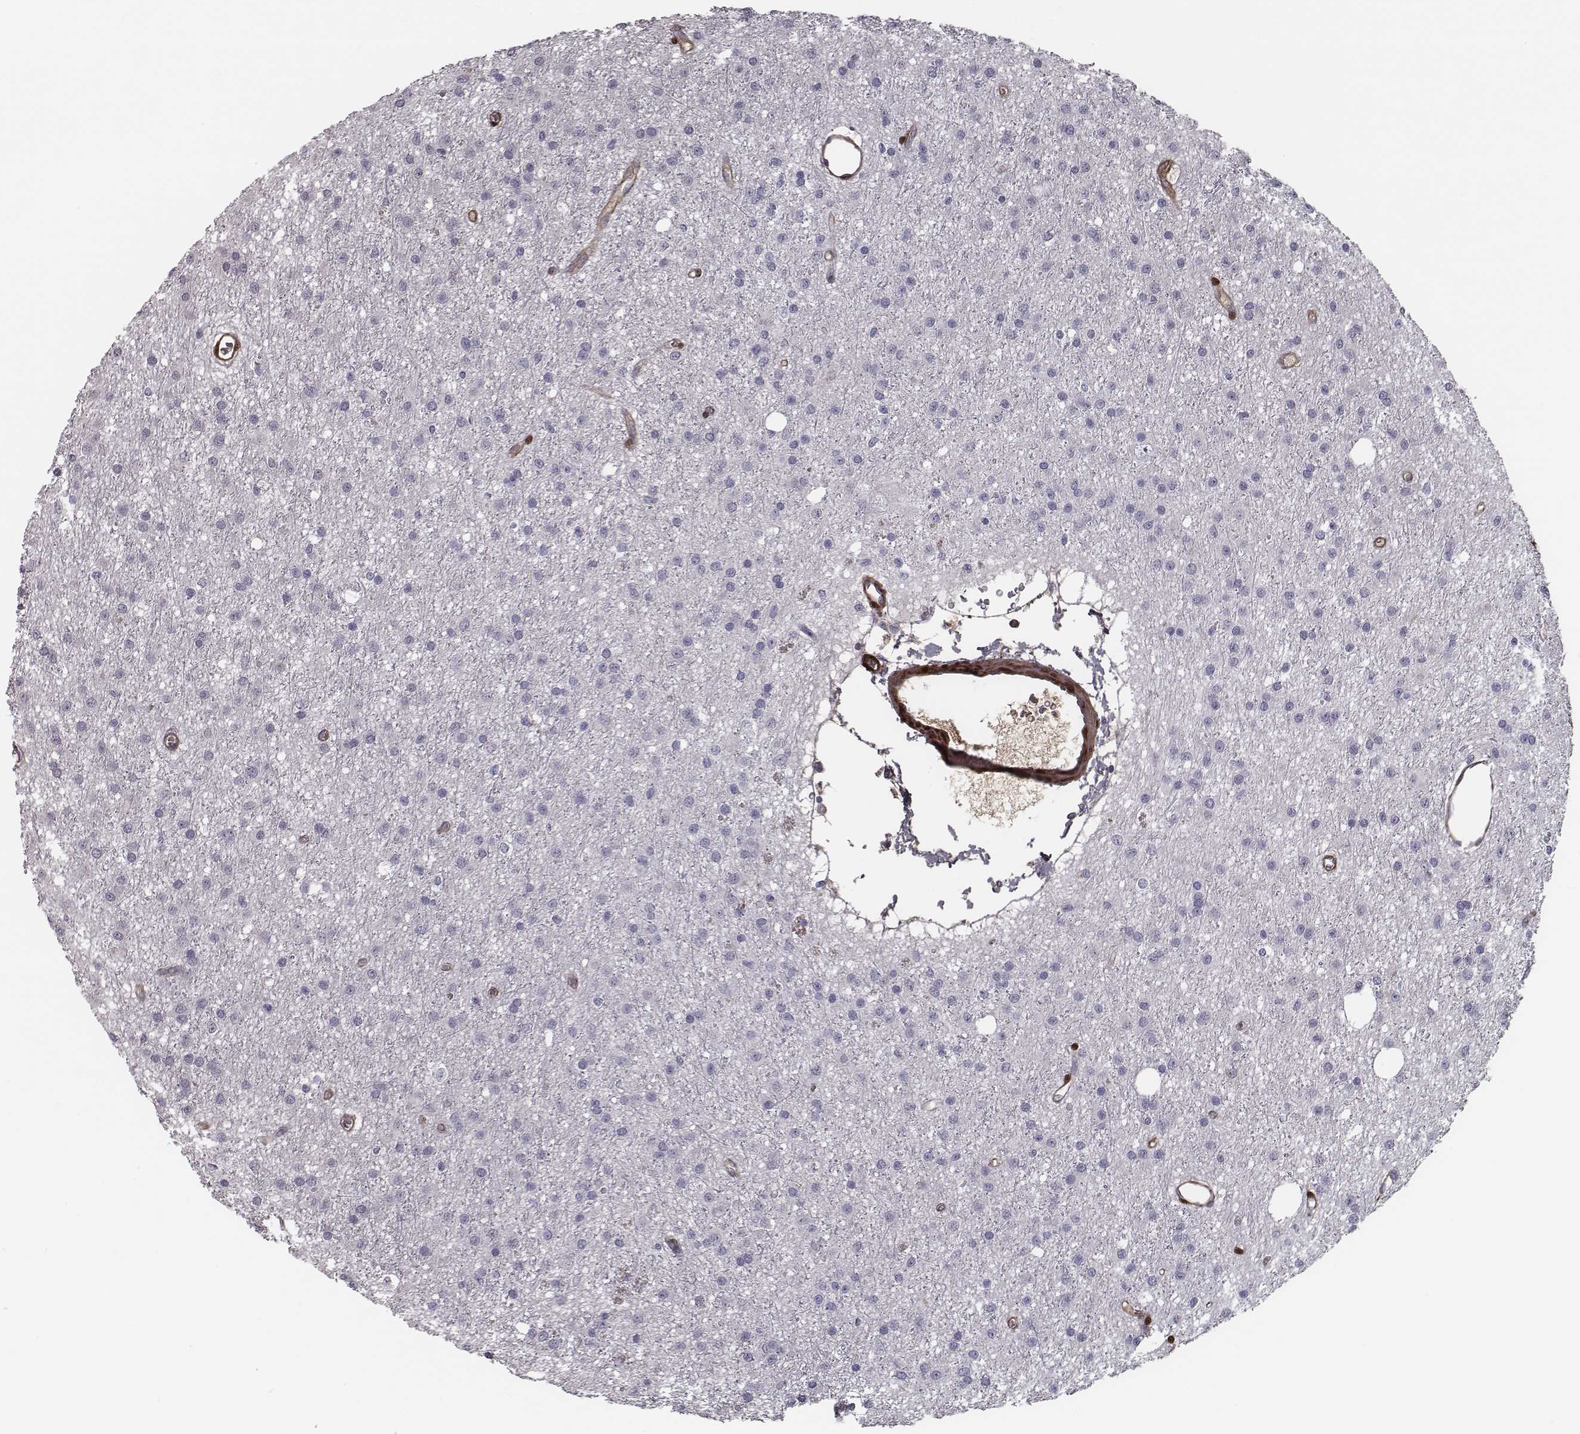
{"staining": {"intensity": "negative", "quantity": "none", "location": "none"}, "tissue": "glioma", "cell_type": "Tumor cells", "image_type": "cancer", "snomed": [{"axis": "morphology", "description": "Glioma, malignant, Low grade"}, {"axis": "topography", "description": "Brain"}], "caption": "Glioma was stained to show a protein in brown. There is no significant expression in tumor cells.", "gene": "ISYNA1", "patient": {"sex": "male", "age": 27}}